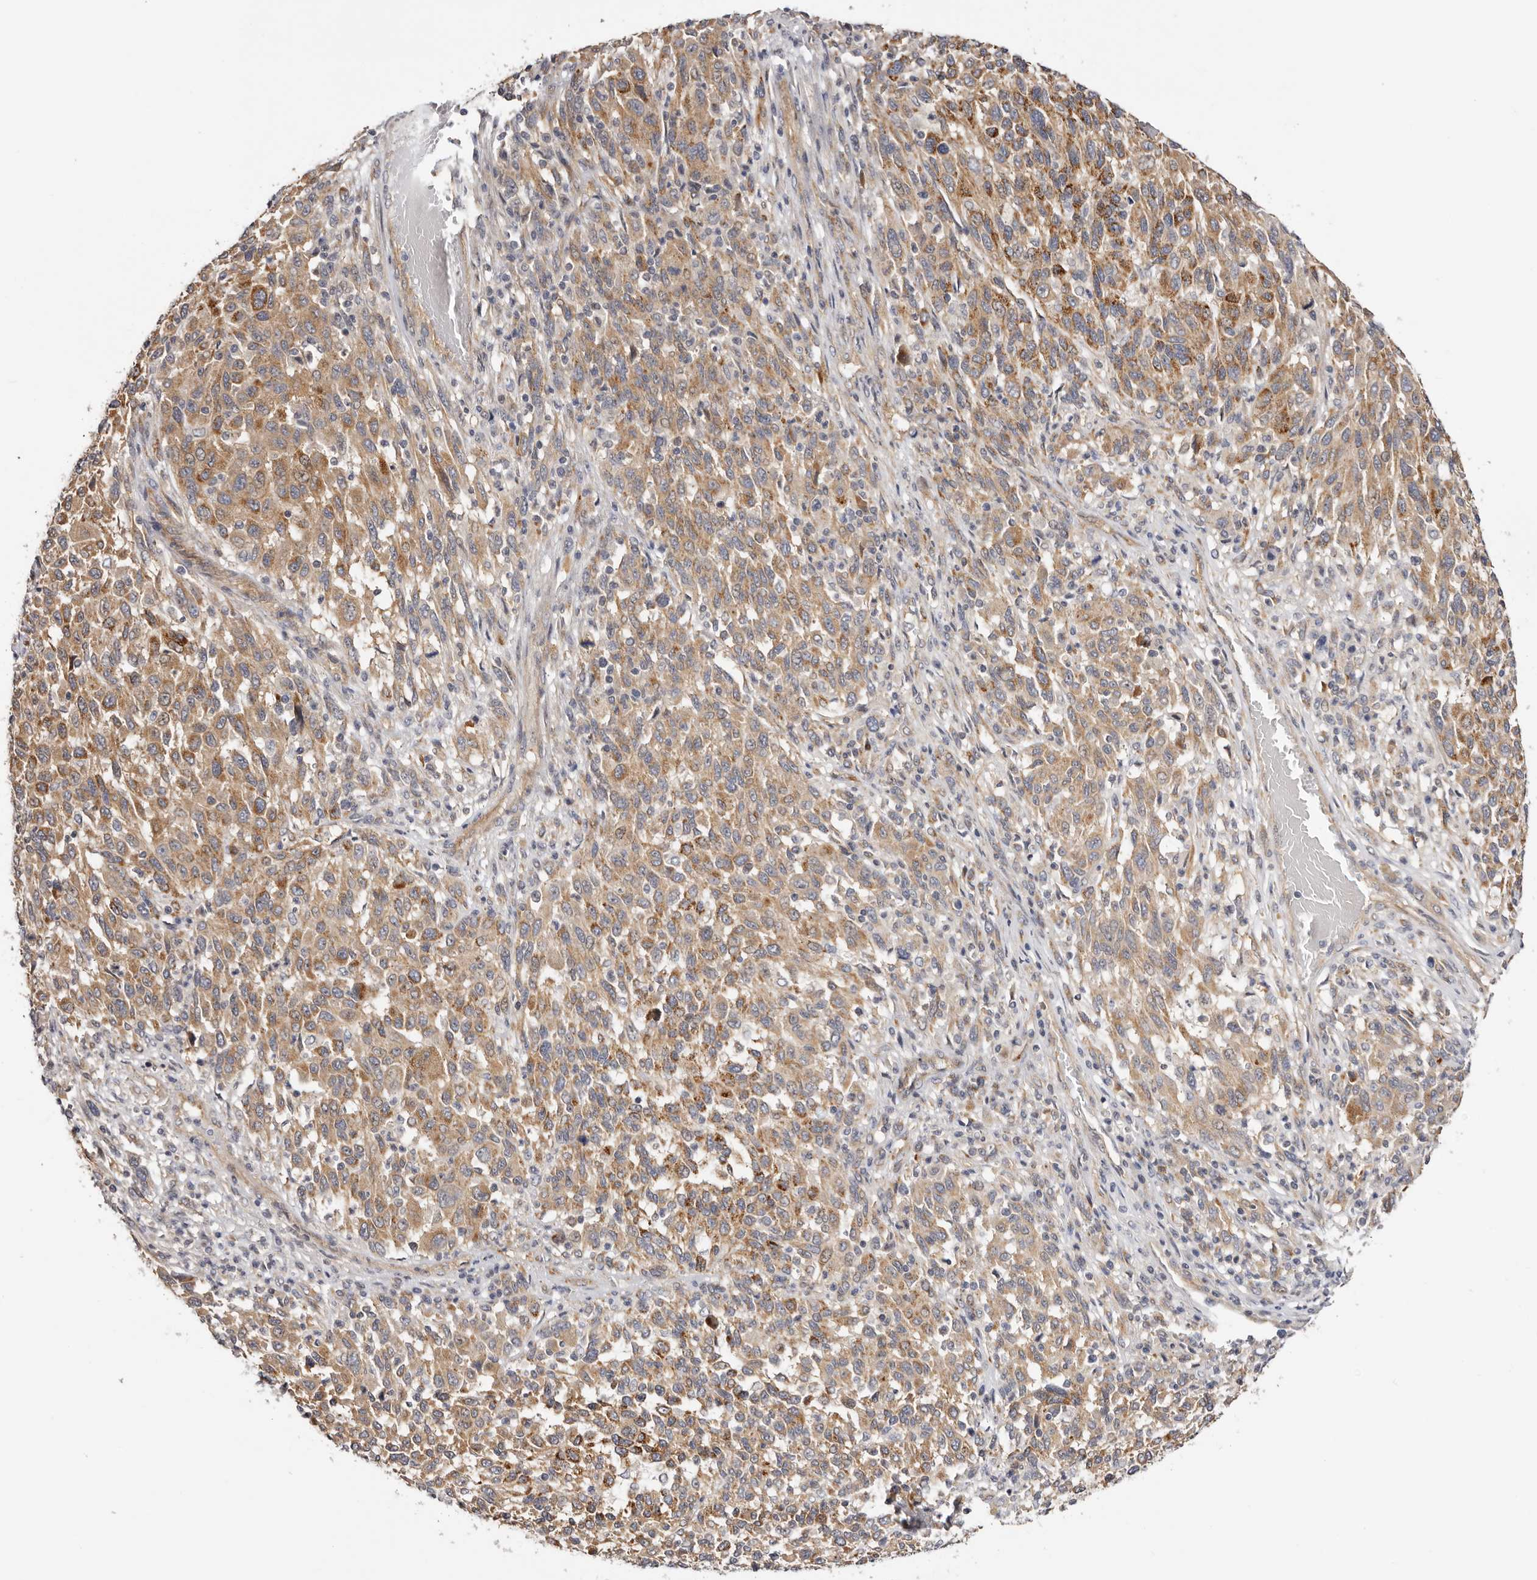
{"staining": {"intensity": "moderate", "quantity": ">75%", "location": "cytoplasmic/membranous"}, "tissue": "melanoma", "cell_type": "Tumor cells", "image_type": "cancer", "snomed": [{"axis": "morphology", "description": "Malignant melanoma, Metastatic site"}, {"axis": "topography", "description": "Lymph node"}], "caption": "Immunohistochemical staining of human malignant melanoma (metastatic site) demonstrates medium levels of moderate cytoplasmic/membranous protein staining in approximately >75% of tumor cells. (DAB IHC with brightfield microscopy, high magnification).", "gene": "PANK4", "patient": {"sex": "male", "age": 61}}